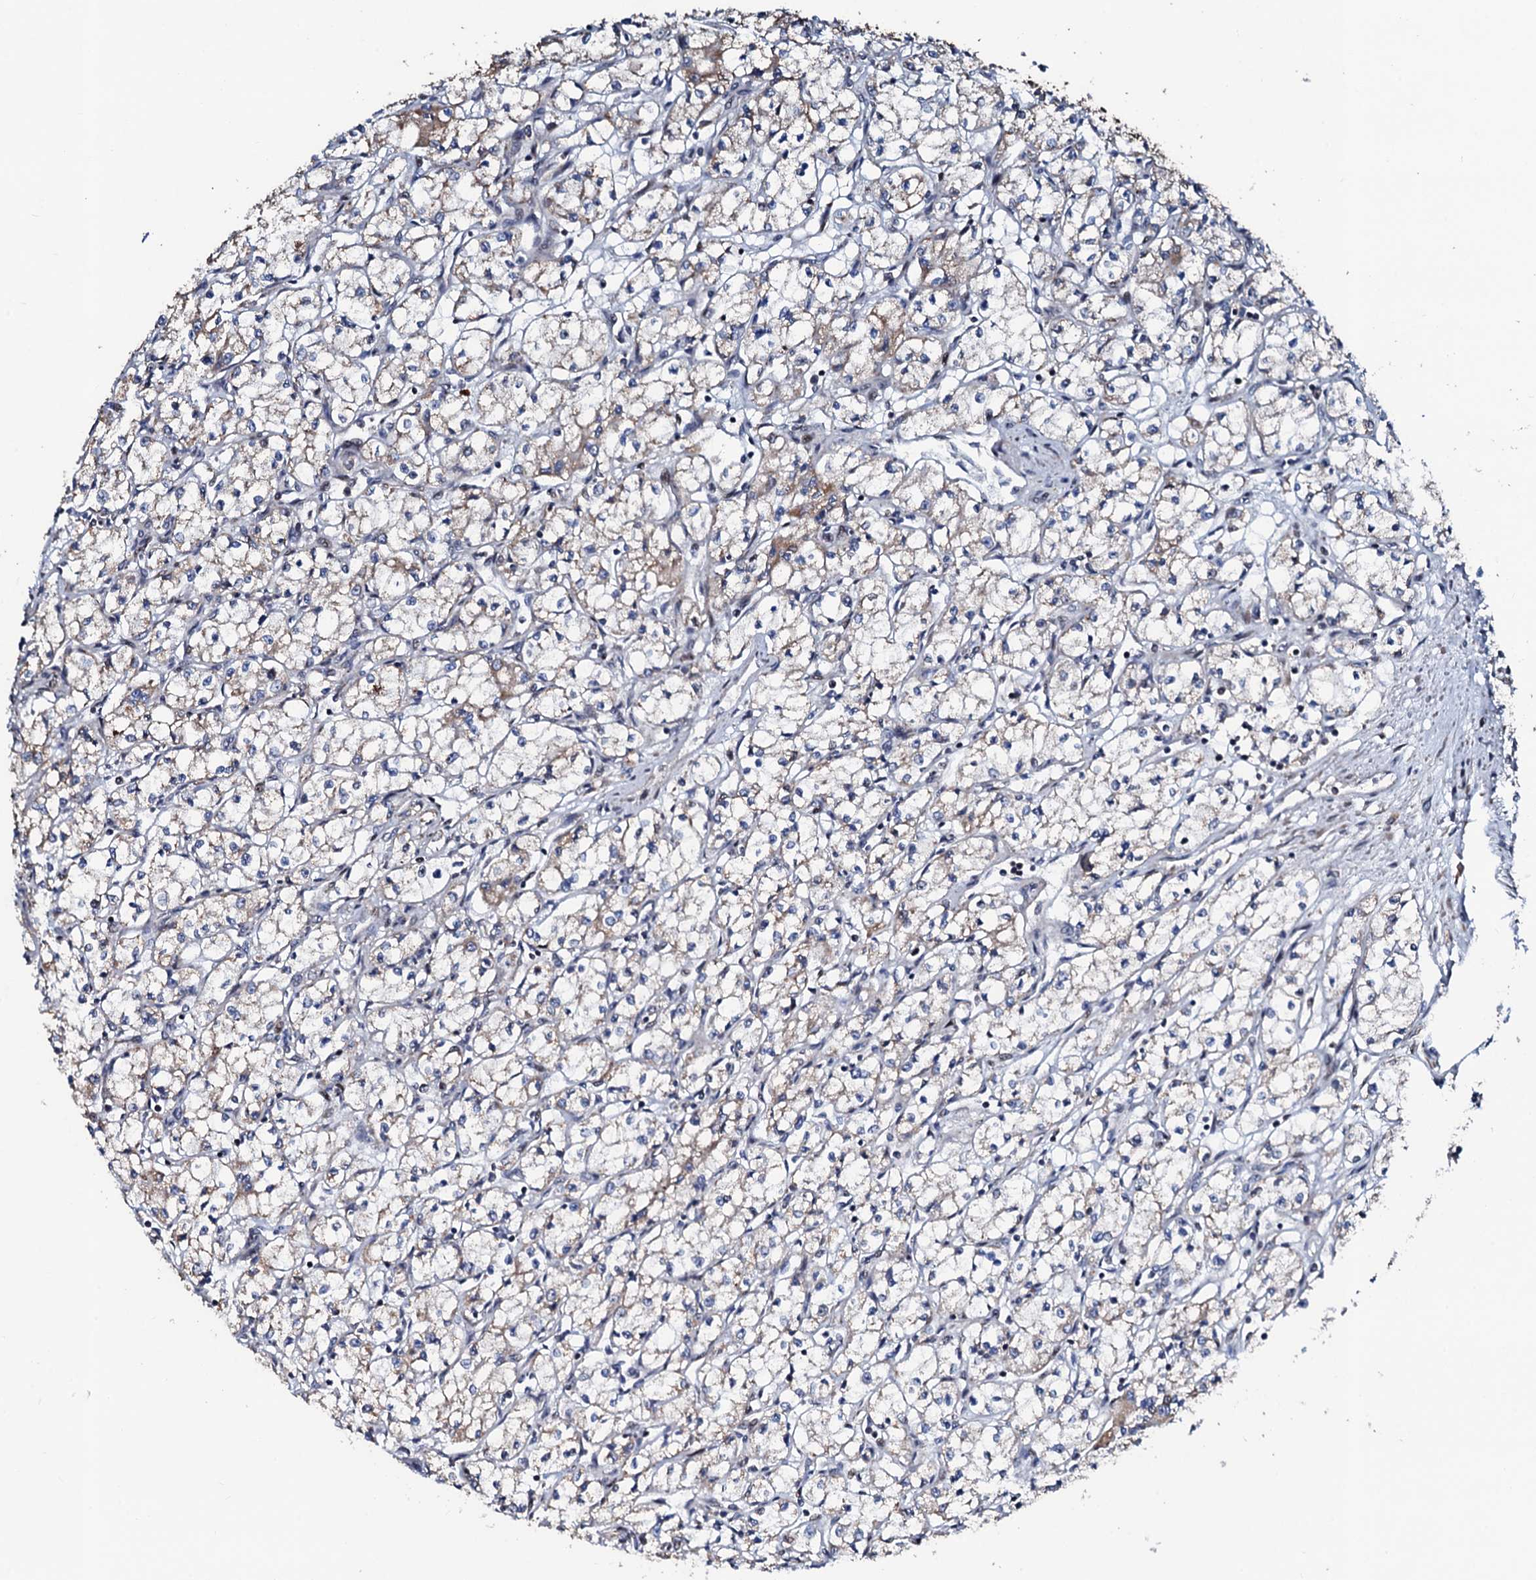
{"staining": {"intensity": "weak", "quantity": "<25%", "location": "cytoplasmic/membranous"}, "tissue": "renal cancer", "cell_type": "Tumor cells", "image_type": "cancer", "snomed": [{"axis": "morphology", "description": "Adenocarcinoma, NOS"}, {"axis": "topography", "description": "Kidney"}], "caption": "The micrograph exhibits no significant positivity in tumor cells of renal cancer.", "gene": "KIF18A", "patient": {"sex": "male", "age": 59}}